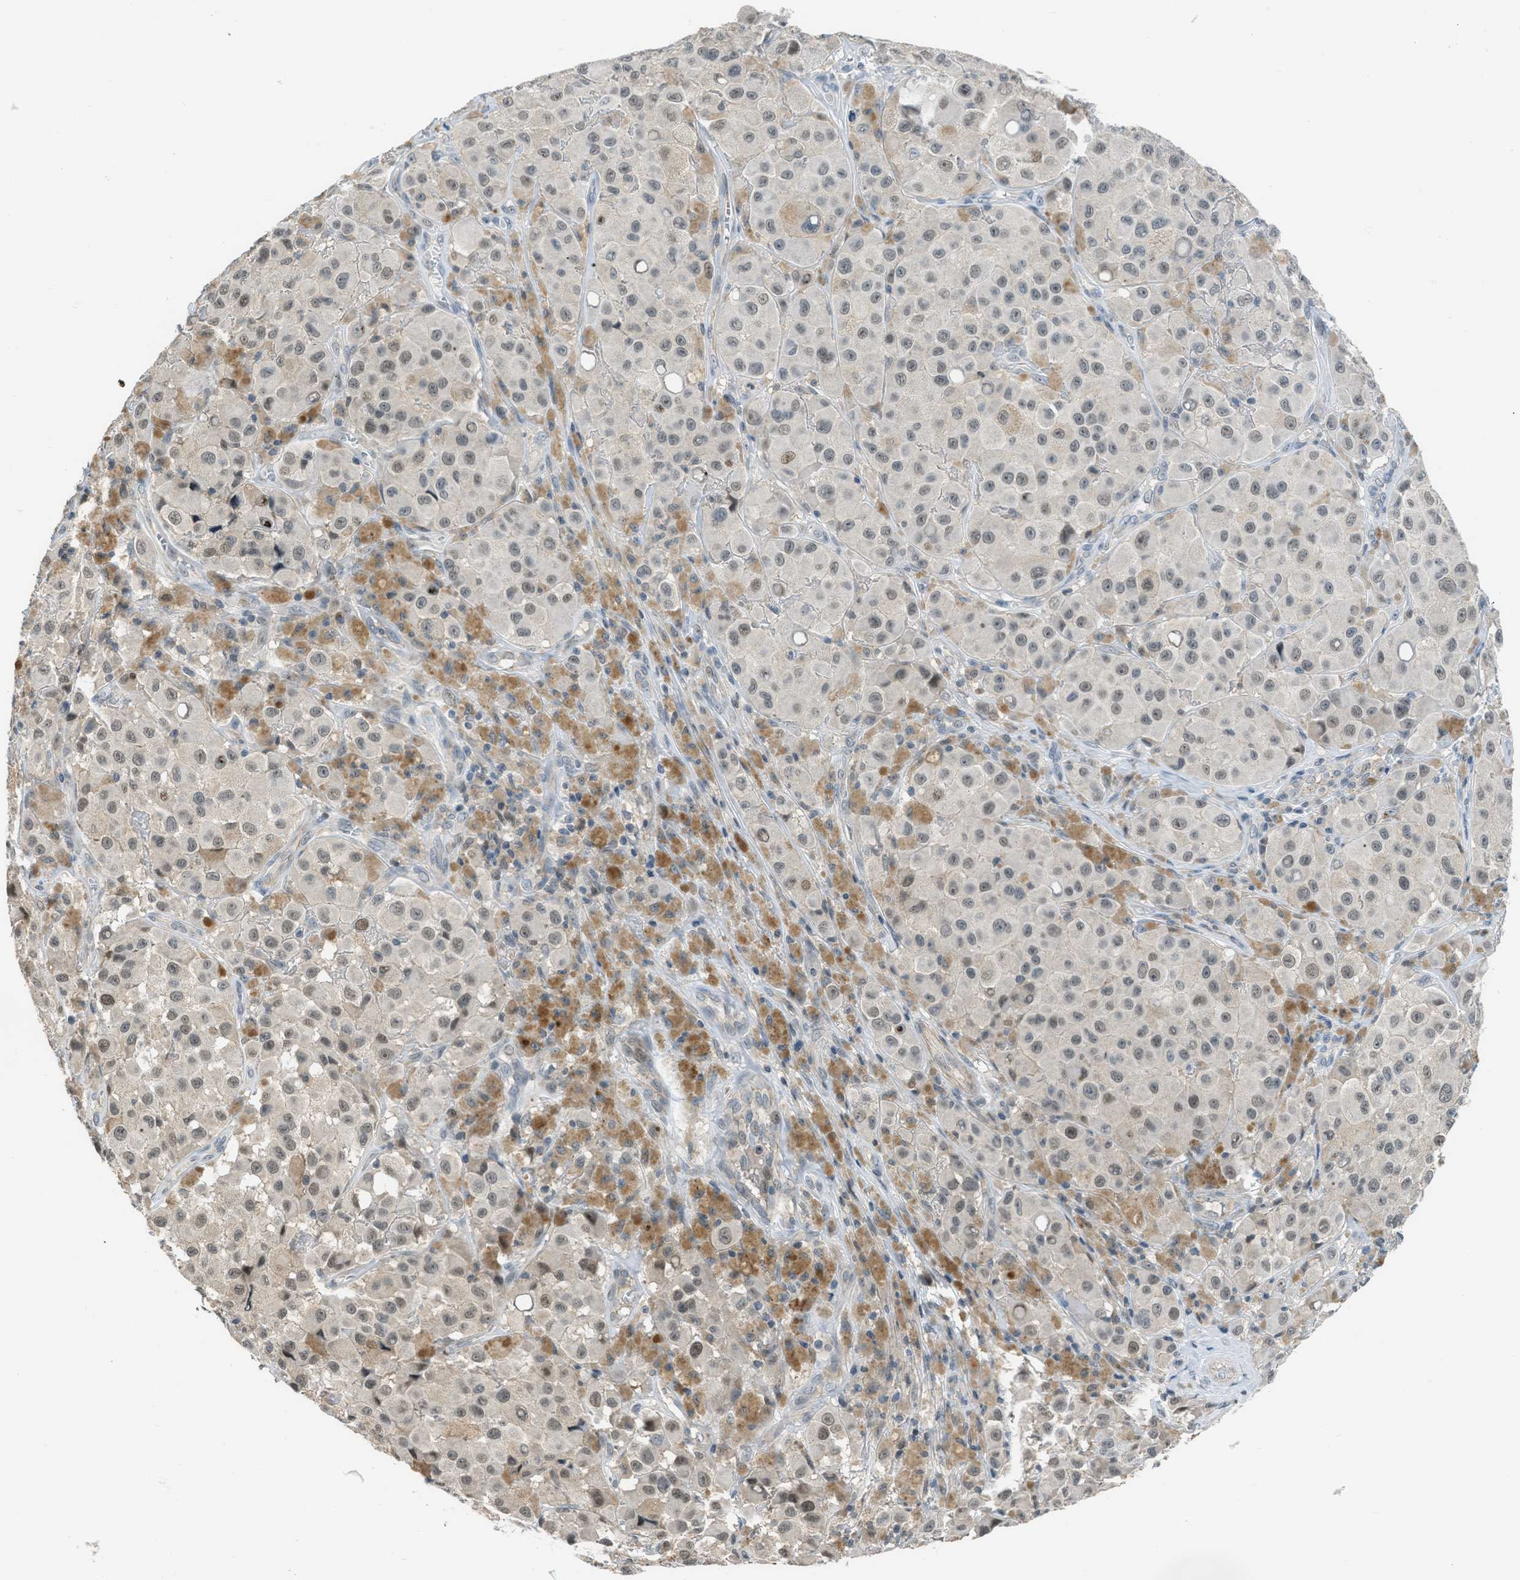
{"staining": {"intensity": "weak", "quantity": "25%-75%", "location": "cytoplasmic/membranous,nuclear"}, "tissue": "melanoma", "cell_type": "Tumor cells", "image_type": "cancer", "snomed": [{"axis": "morphology", "description": "Malignant melanoma, NOS"}, {"axis": "topography", "description": "Skin"}], "caption": "The micrograph demonstrates a brown stain indicating the presence of a protein in the cytoplasmic/membranous and nuclear of tumor cells in melanoma.", "gene": "TTBK2", "patient": {"sex": "male", "age": 84}}